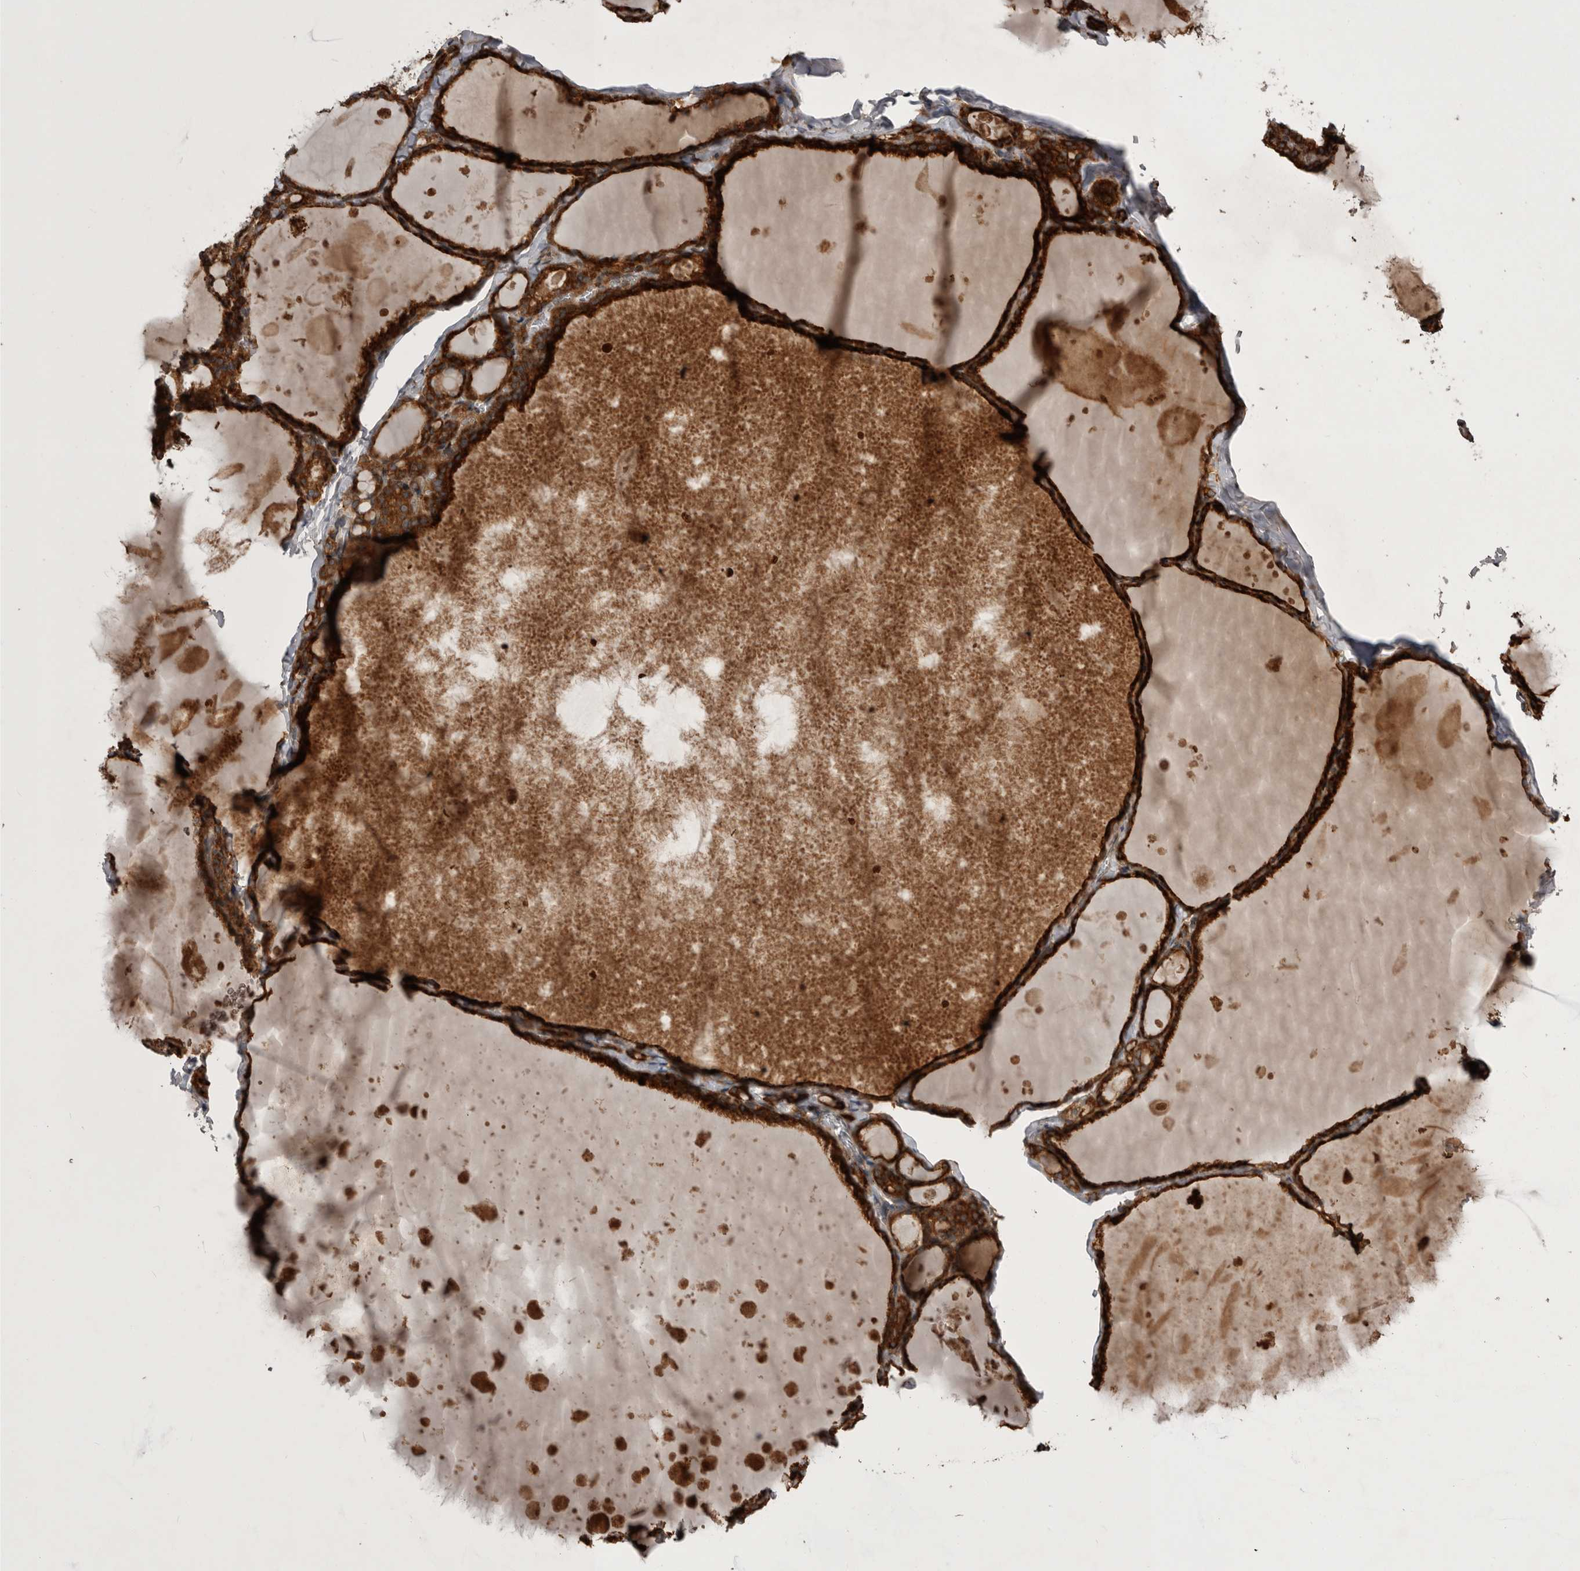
{"staining": {"intensity": "strong", "quantity": ">75%", "location": "cytoplasmic/membranous"}, "tissue": "thyroid gland", "cell_type": "Glandular cells", "image_type": "normal", "snomed": [{"axis": "morphology", "description": "Normal tissue, NOS"}, {"axis": "topography", "description": "Thyroid gland"}], "caption": "A high-resolution histopathology image shows immunohistochemistry (IHC) staining of normal thyroid gland, which demonstrates strong cytoplasmic/membranous expression in approximately >75% of glandular cells.", "gene": "RAB3GAP2", "patient": {"sex": "male", "age": 56}}